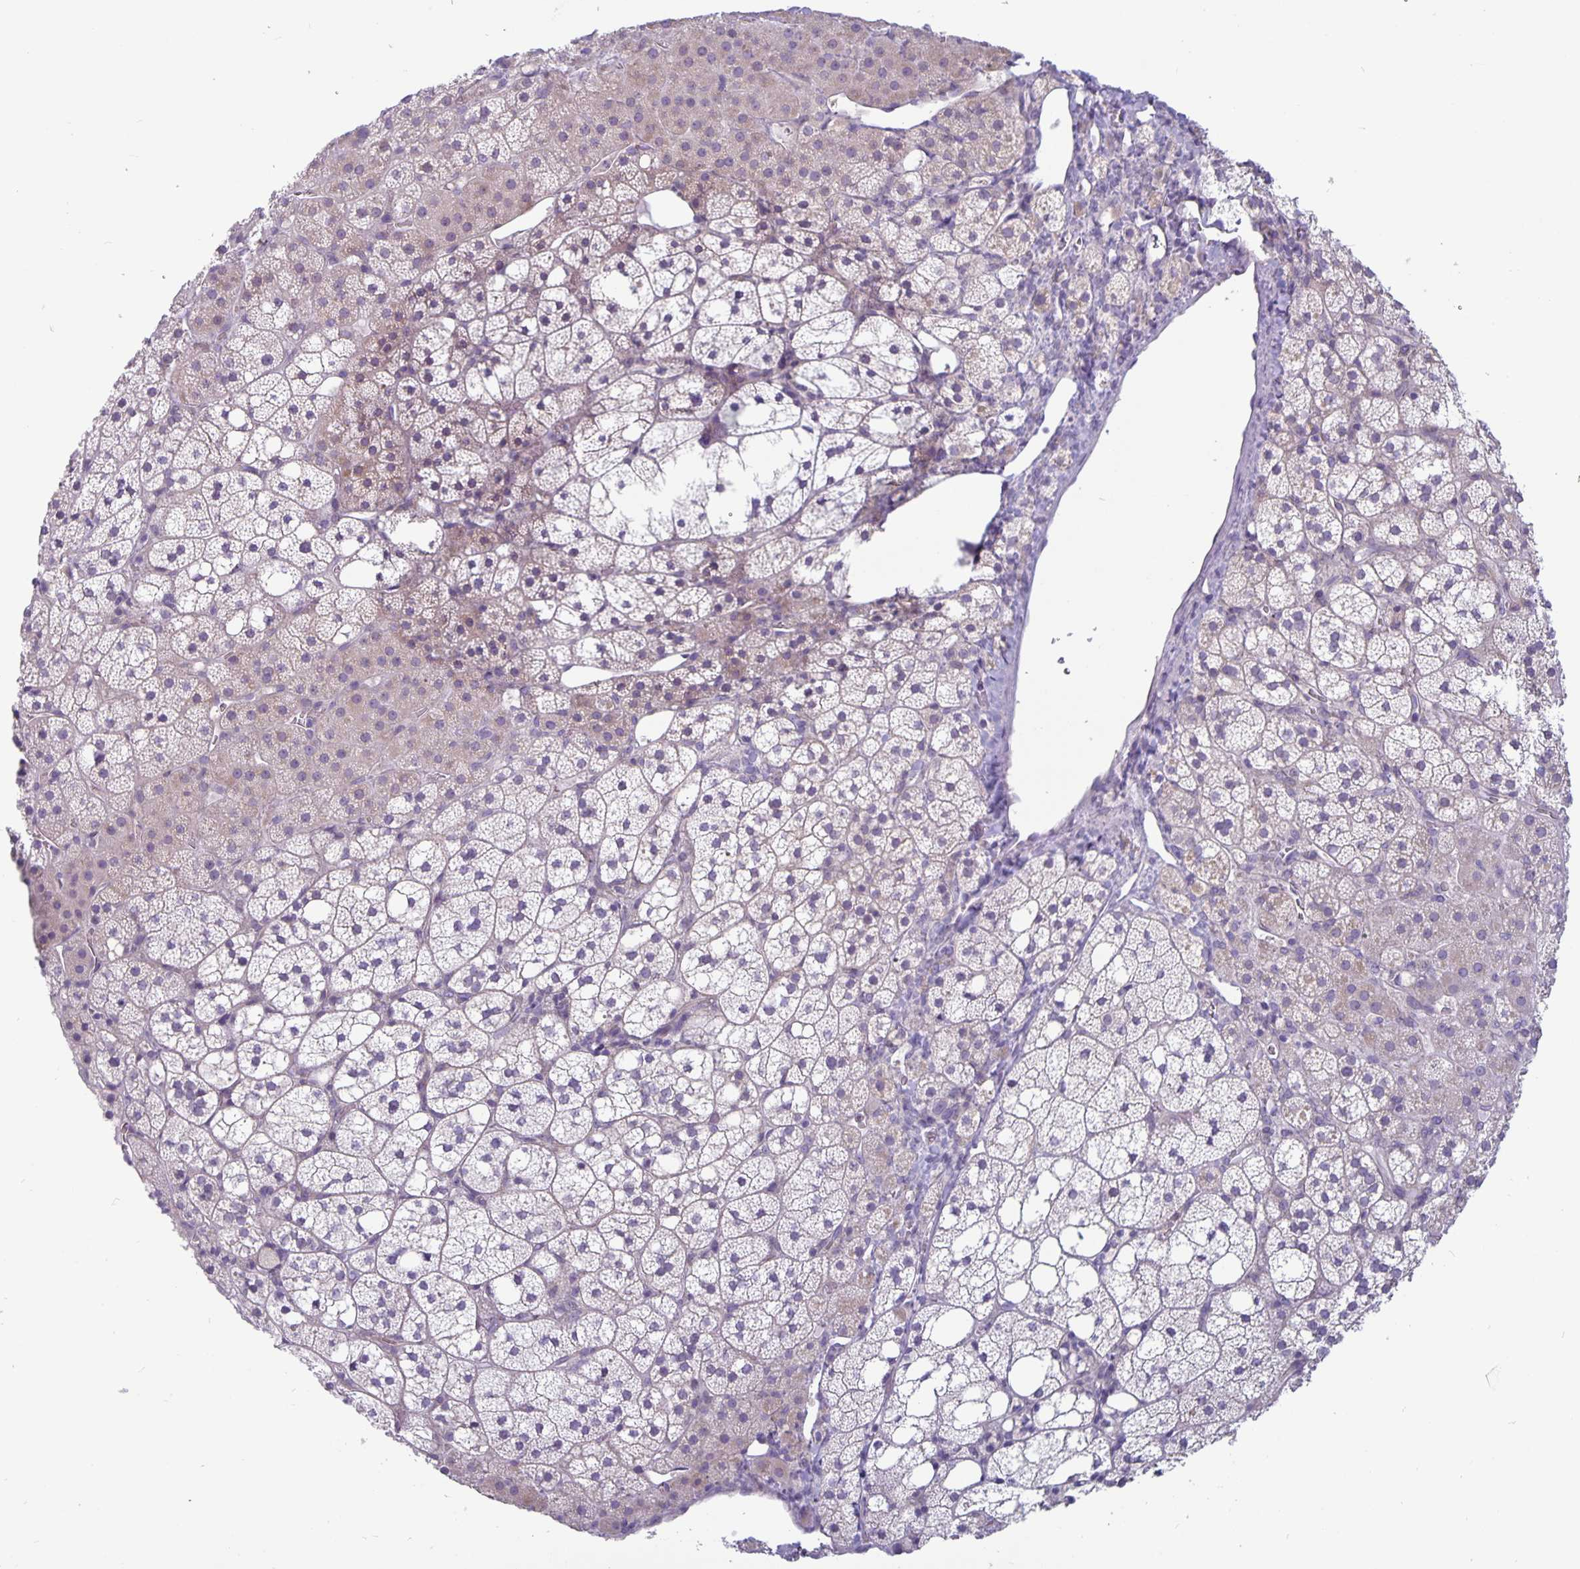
{"staining": {"intensity": "negative", "quantity": "none", "location": "none"}, "tissue": "adrenal gland", "cell_type": "Glandular cells", "image_type": "normal", "snomed": [{"axis": "morphology", "description": "Normal tissue, NOS"}, {"axis": "topography", "description": "Adrenal gland"}], "caption": "There is no significant positivity in glandular cells of adrenal gland. The staining was performed using DAB (3,3'-diaminobenzidine) to visualize the protein expression in brown, while the nuclei were stained in blue with hematoxylin (Magnification: 20x).", "gene": "PLCB3", "patient": {"sex": "male", "age": 53}}